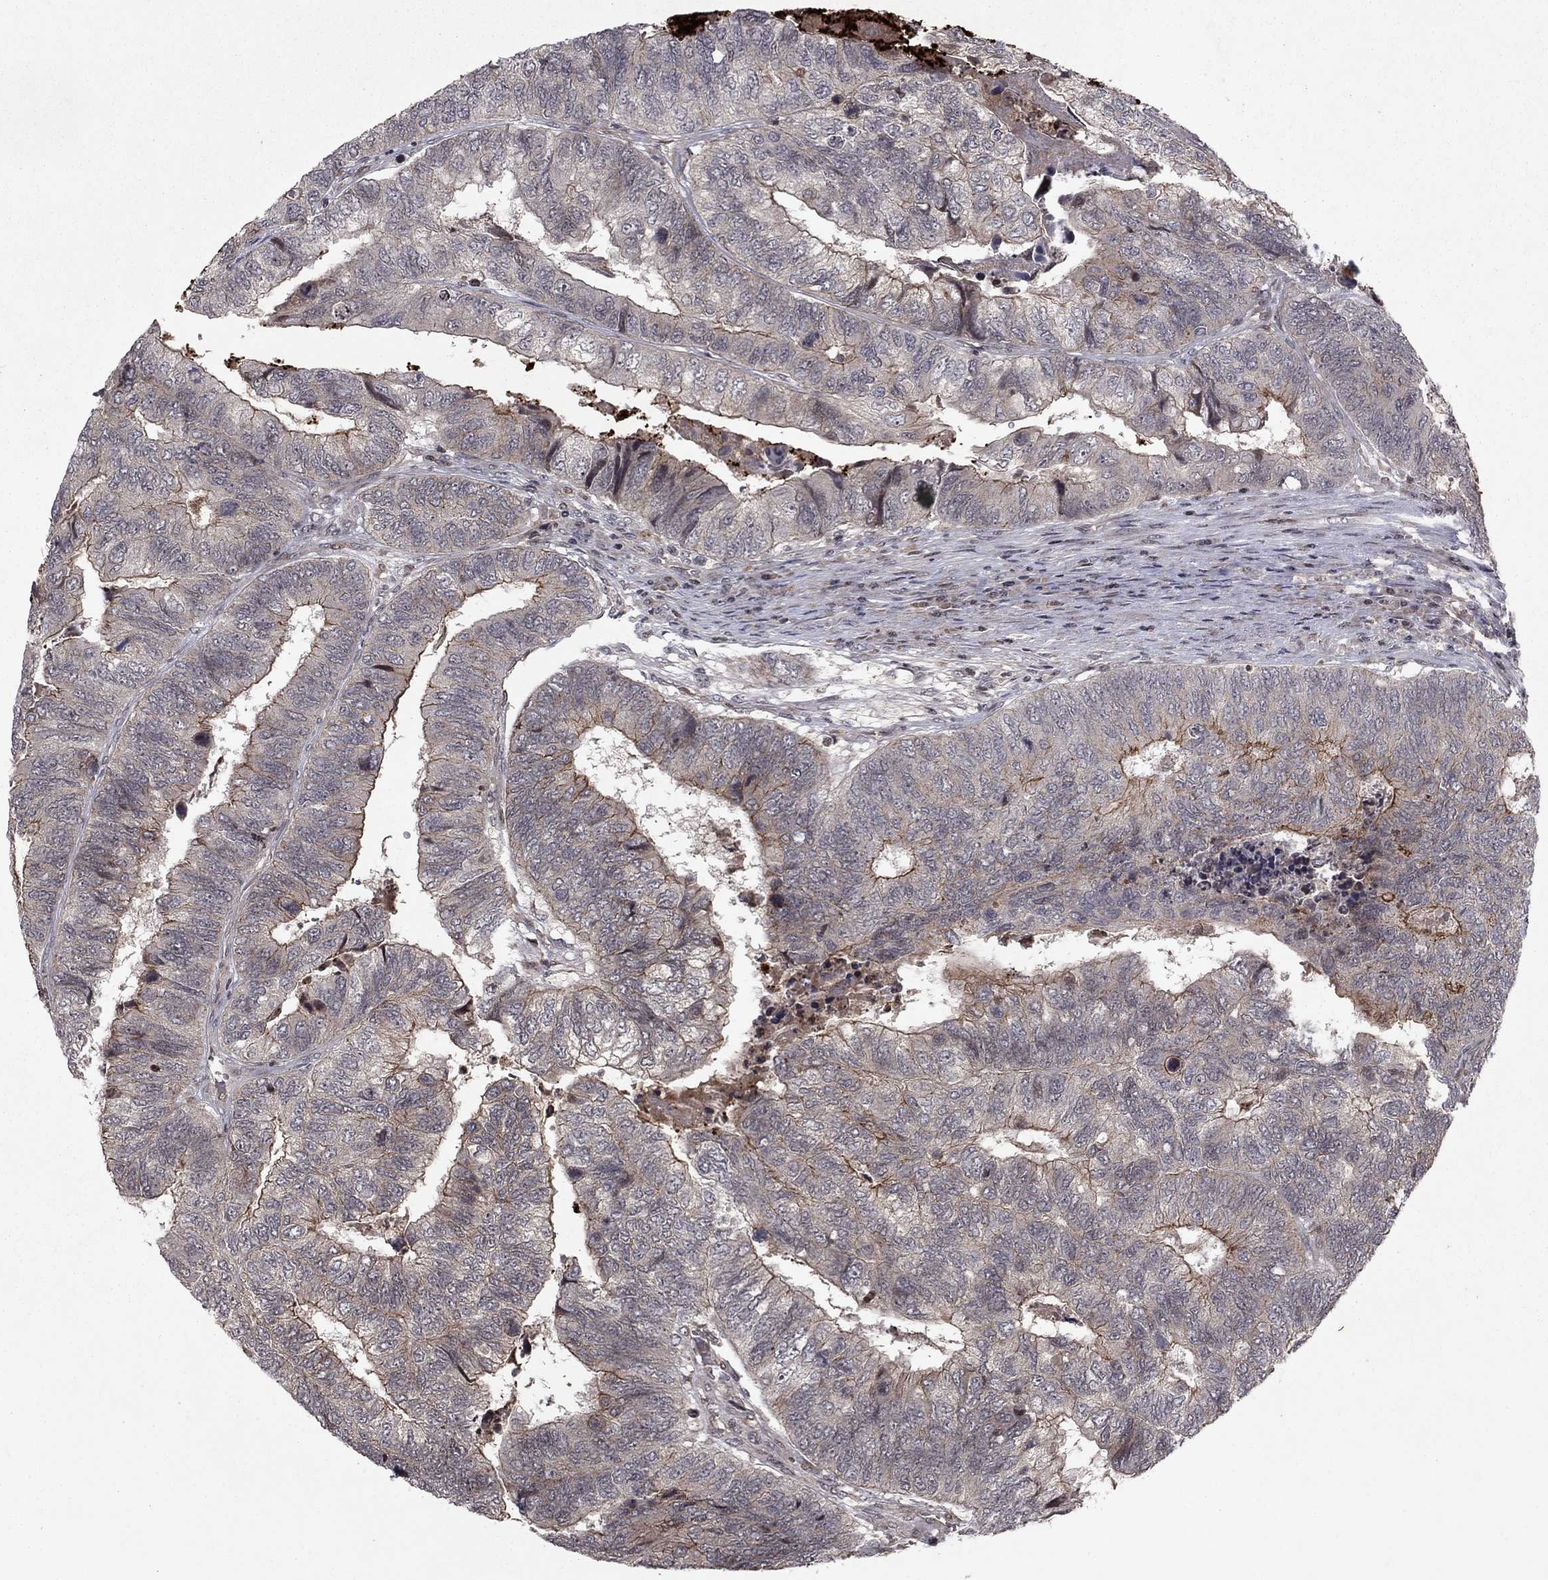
{"staining": {"intensity": "strong", "quantity": "25%-75%", "location": "cytoplasmic/membranous"}, "tissue": "colorectal cancer", "cell_type": "Tumor cells", "image_type": "cancer", "snomed": [{"axis": "morphology", "description": "Adenocarcinoma, NOS"}, {"axis": "topography", "description": "Colon"}], "caption": "Strong cytoplasmic/membranous expression is identified in approximately 25%-75% of tumor cells in colorectal cancer.", "gene": "SORBS1", "patient": {"sex": "female", "age": 67}}